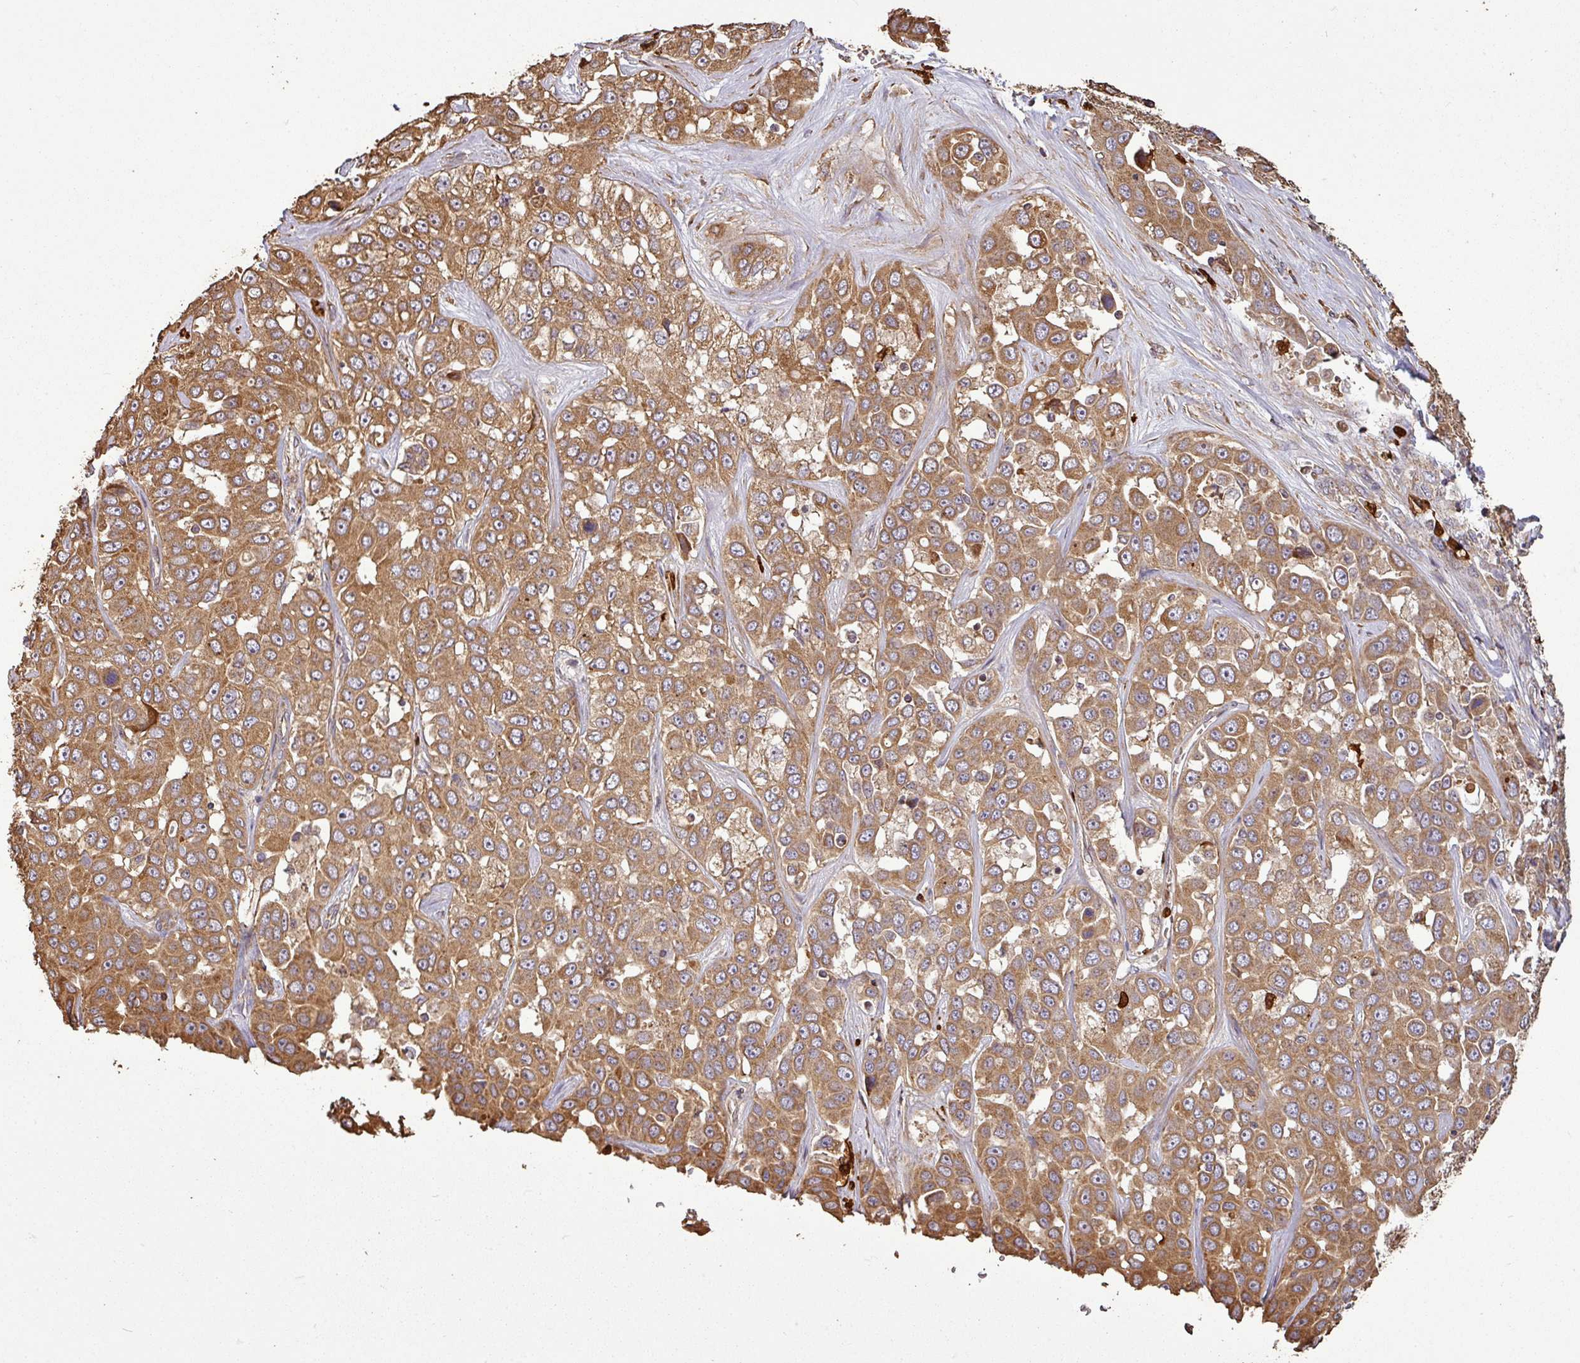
{"staining": {"intensity": "moderate", "quantity": ">75%", "location": "cytoplasmic/membranous"}, "tissue": "liver cancer", "cell_type": "Tumor cells", "image_type": "cancer", "snomed": [{"axis": "morphology", "description": "Cholangiocarcinoma"}, {"axis": "topography", "description": "Liver"}], "caption": "This is a histology image of immunohistochemistry staining of cholangiocarcinoma (liver), which shows moderate positivity in the cytoplasmic/membranous of tumor cells.", "gene": "PLEKHM1", "patient": {"sex": "female", "age": 52}}